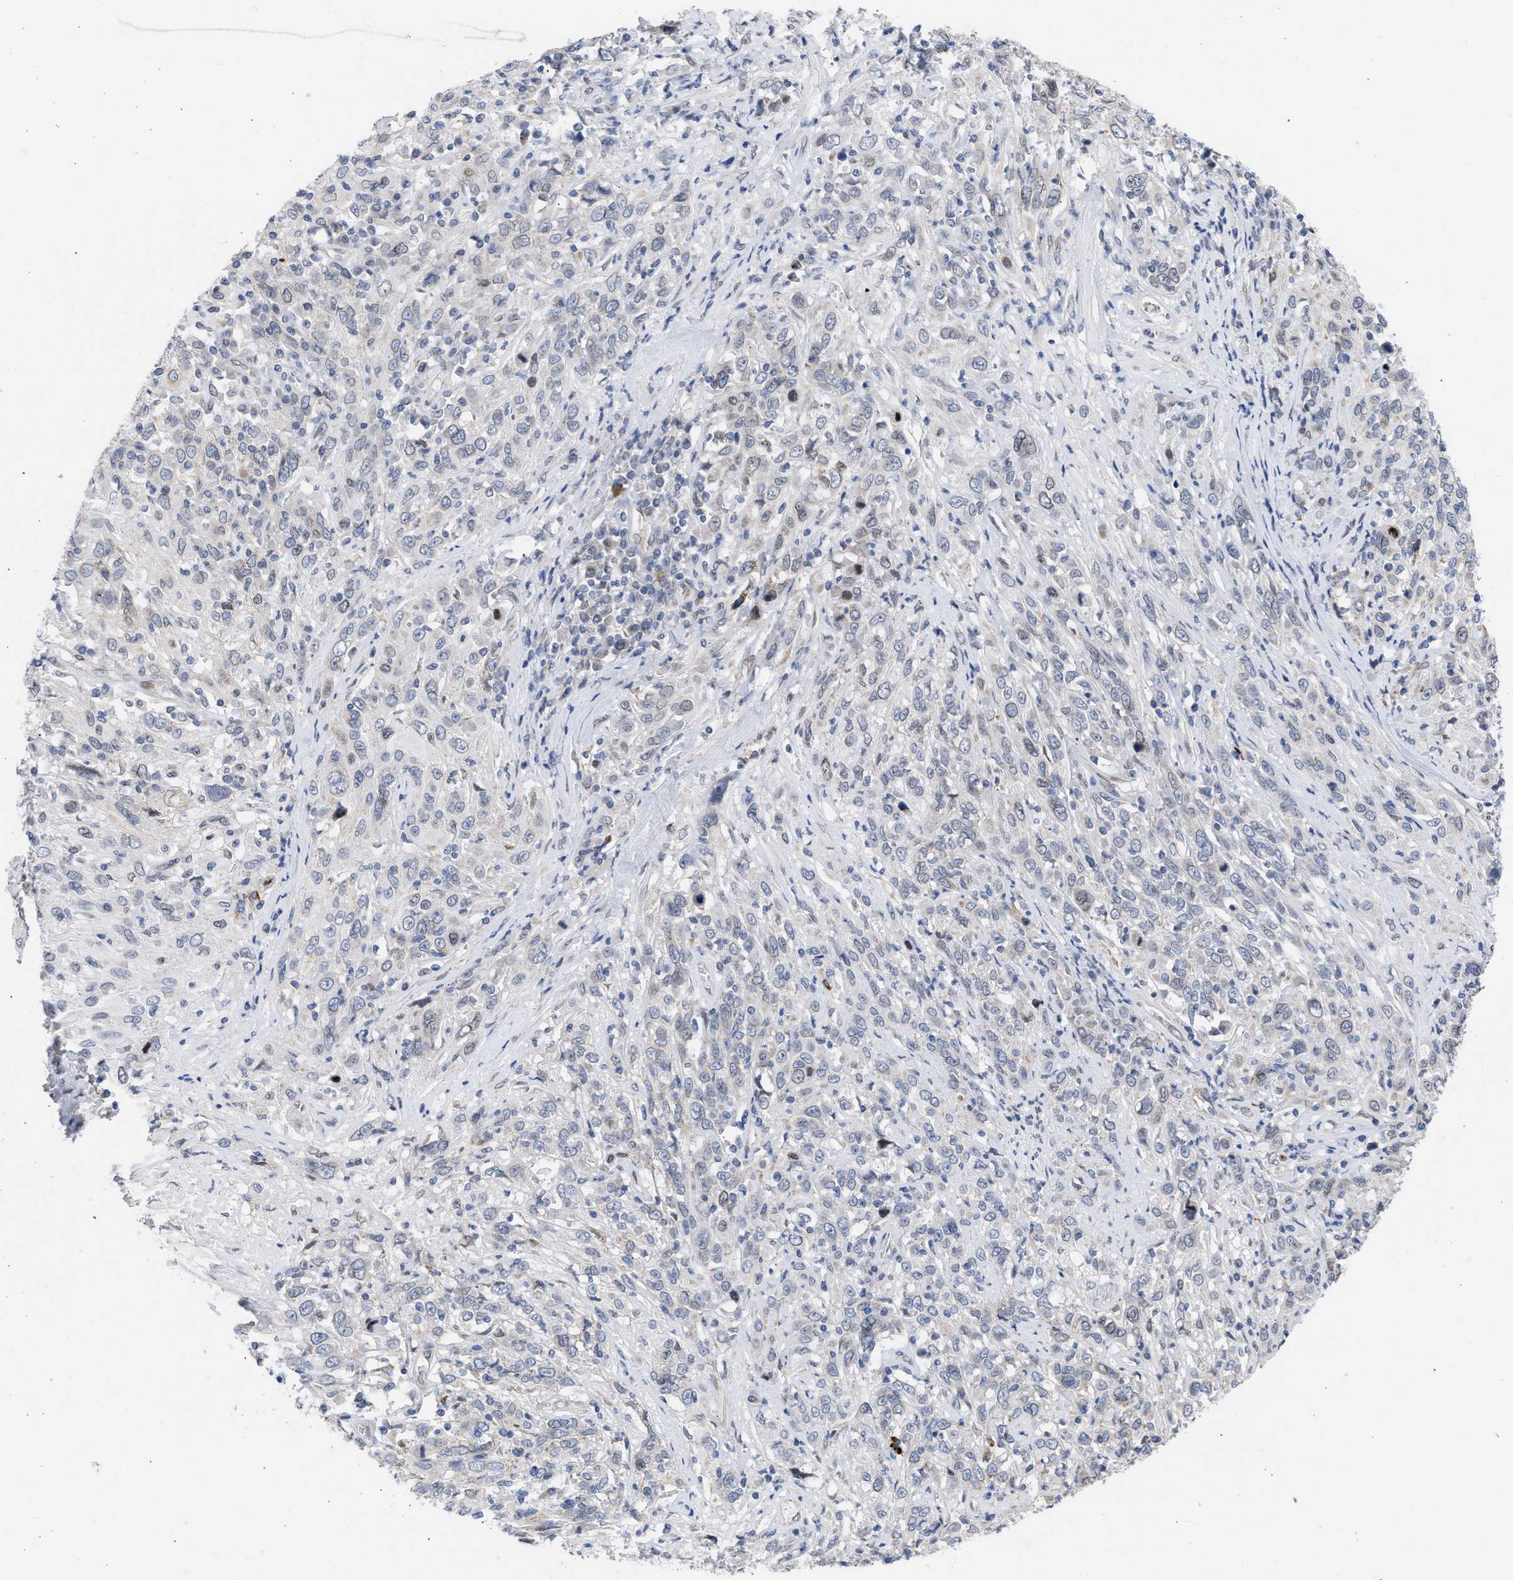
{"staining": {"intensity": "negative", "quantity": "none", "location": "none"}, "tissue": "cervical cancer", "cell_type": "Tumor cells", "image_type": "cancer", "snomed": [{"axis": "morphology", "description": "Squamous cell carcinoma, NOS"}, {"axis": "topography", "description": "Cervix"}], "caption": "This histopathology image is of cervical squamous cell carcinoma stained with IHC to label a protein in brown with the nuclei are counter-stained blue. There is no positivity in tumor cells.", "gene": "NUP35", "patient": {"sex": "female", "age": 46}}